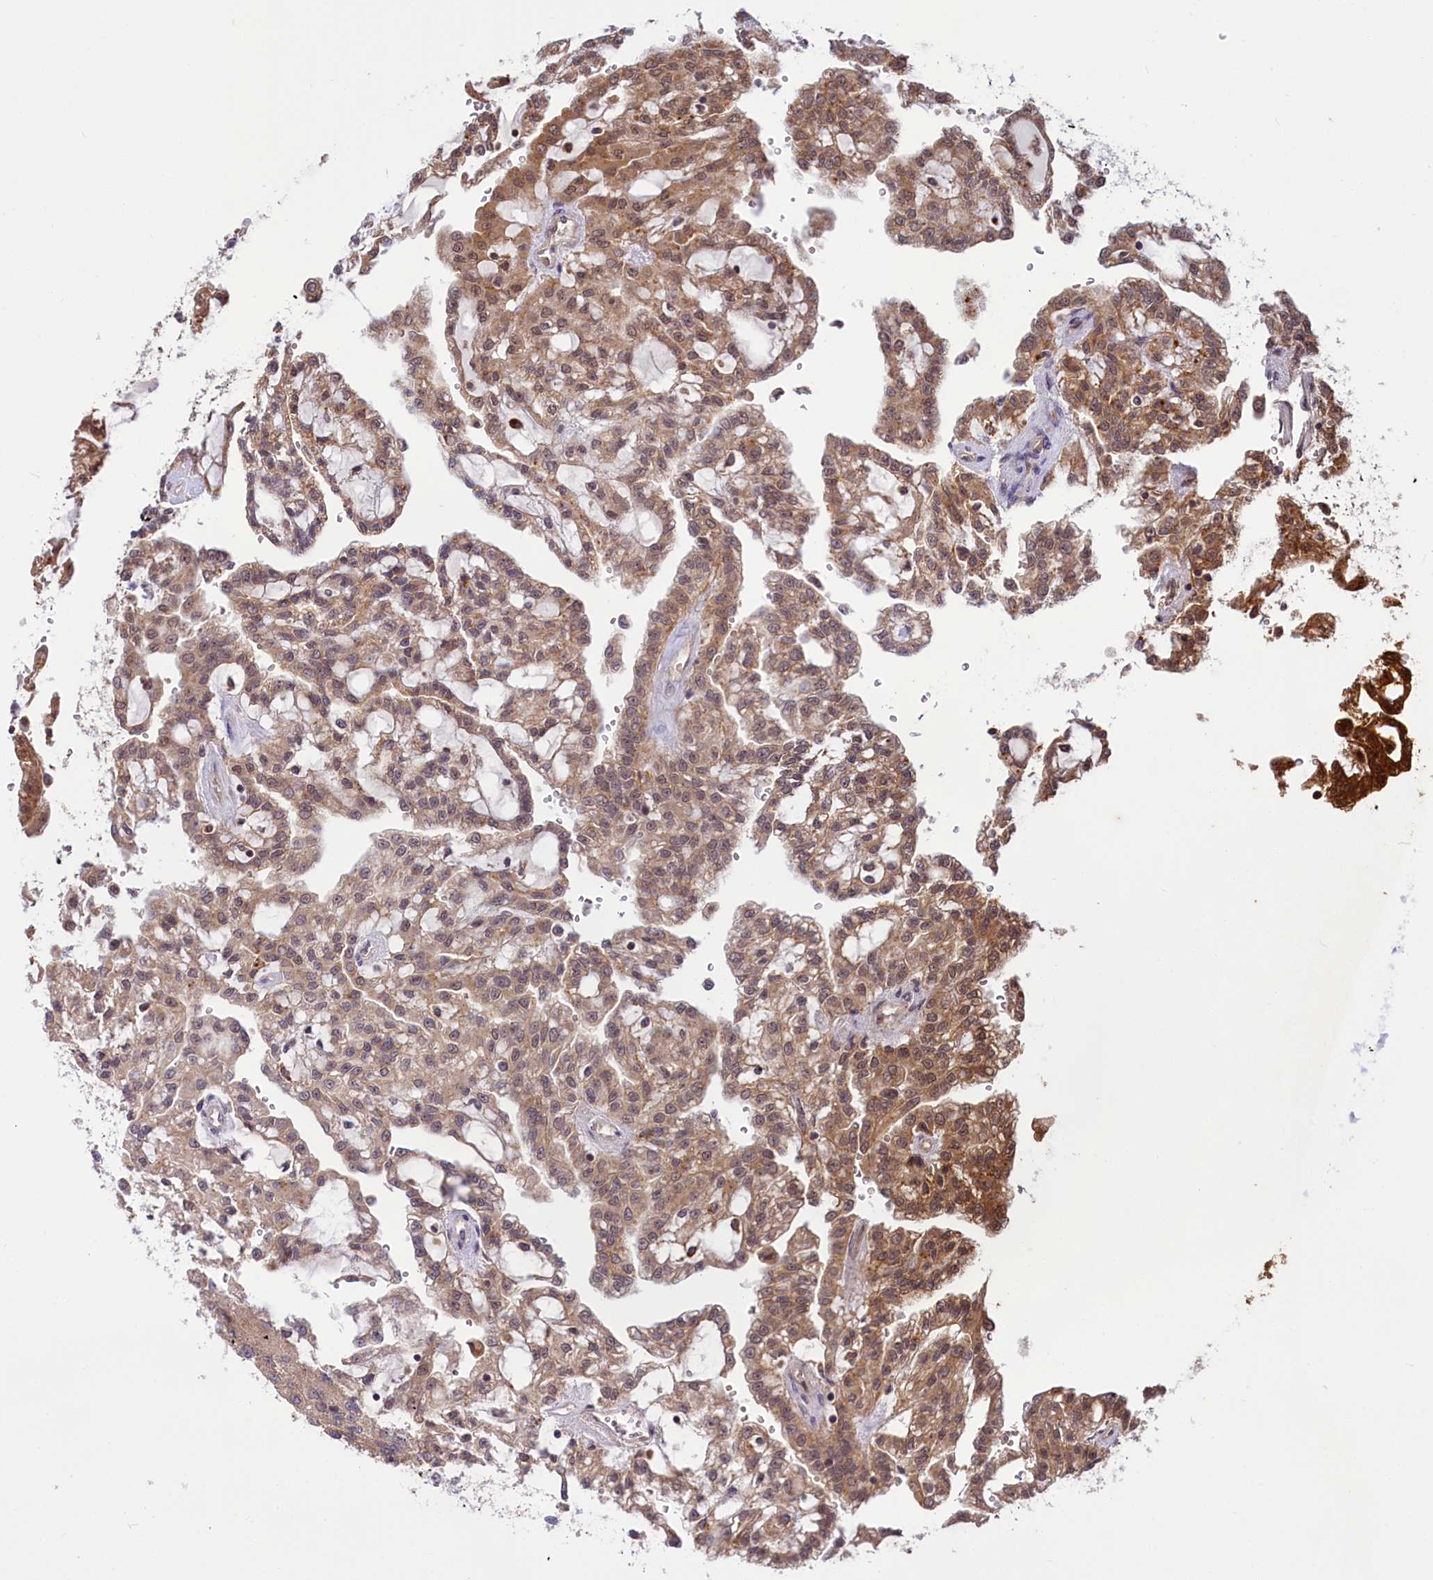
{"staining": {"intensity": "moderate", "quantity": ">75%", "location": "cytoplasmic/membranous,nuclear"}, "tissue": "renal cancer", "cell_type": "Tumor cells", "image_type": "cancer", "snomed": [{"axis": "morphology", "description": "Adenocarcinoma, NOS"}, {"axis": "topography", "description": "Kidney"}], "caption": "This is an image of IHC staining of renal cancer, which shows moderate expression in the cytoplasmic/membranous and nuclear of tumor cells.", "gene": "UBE3A", "patient": {"sex": "male", "age": 63}}